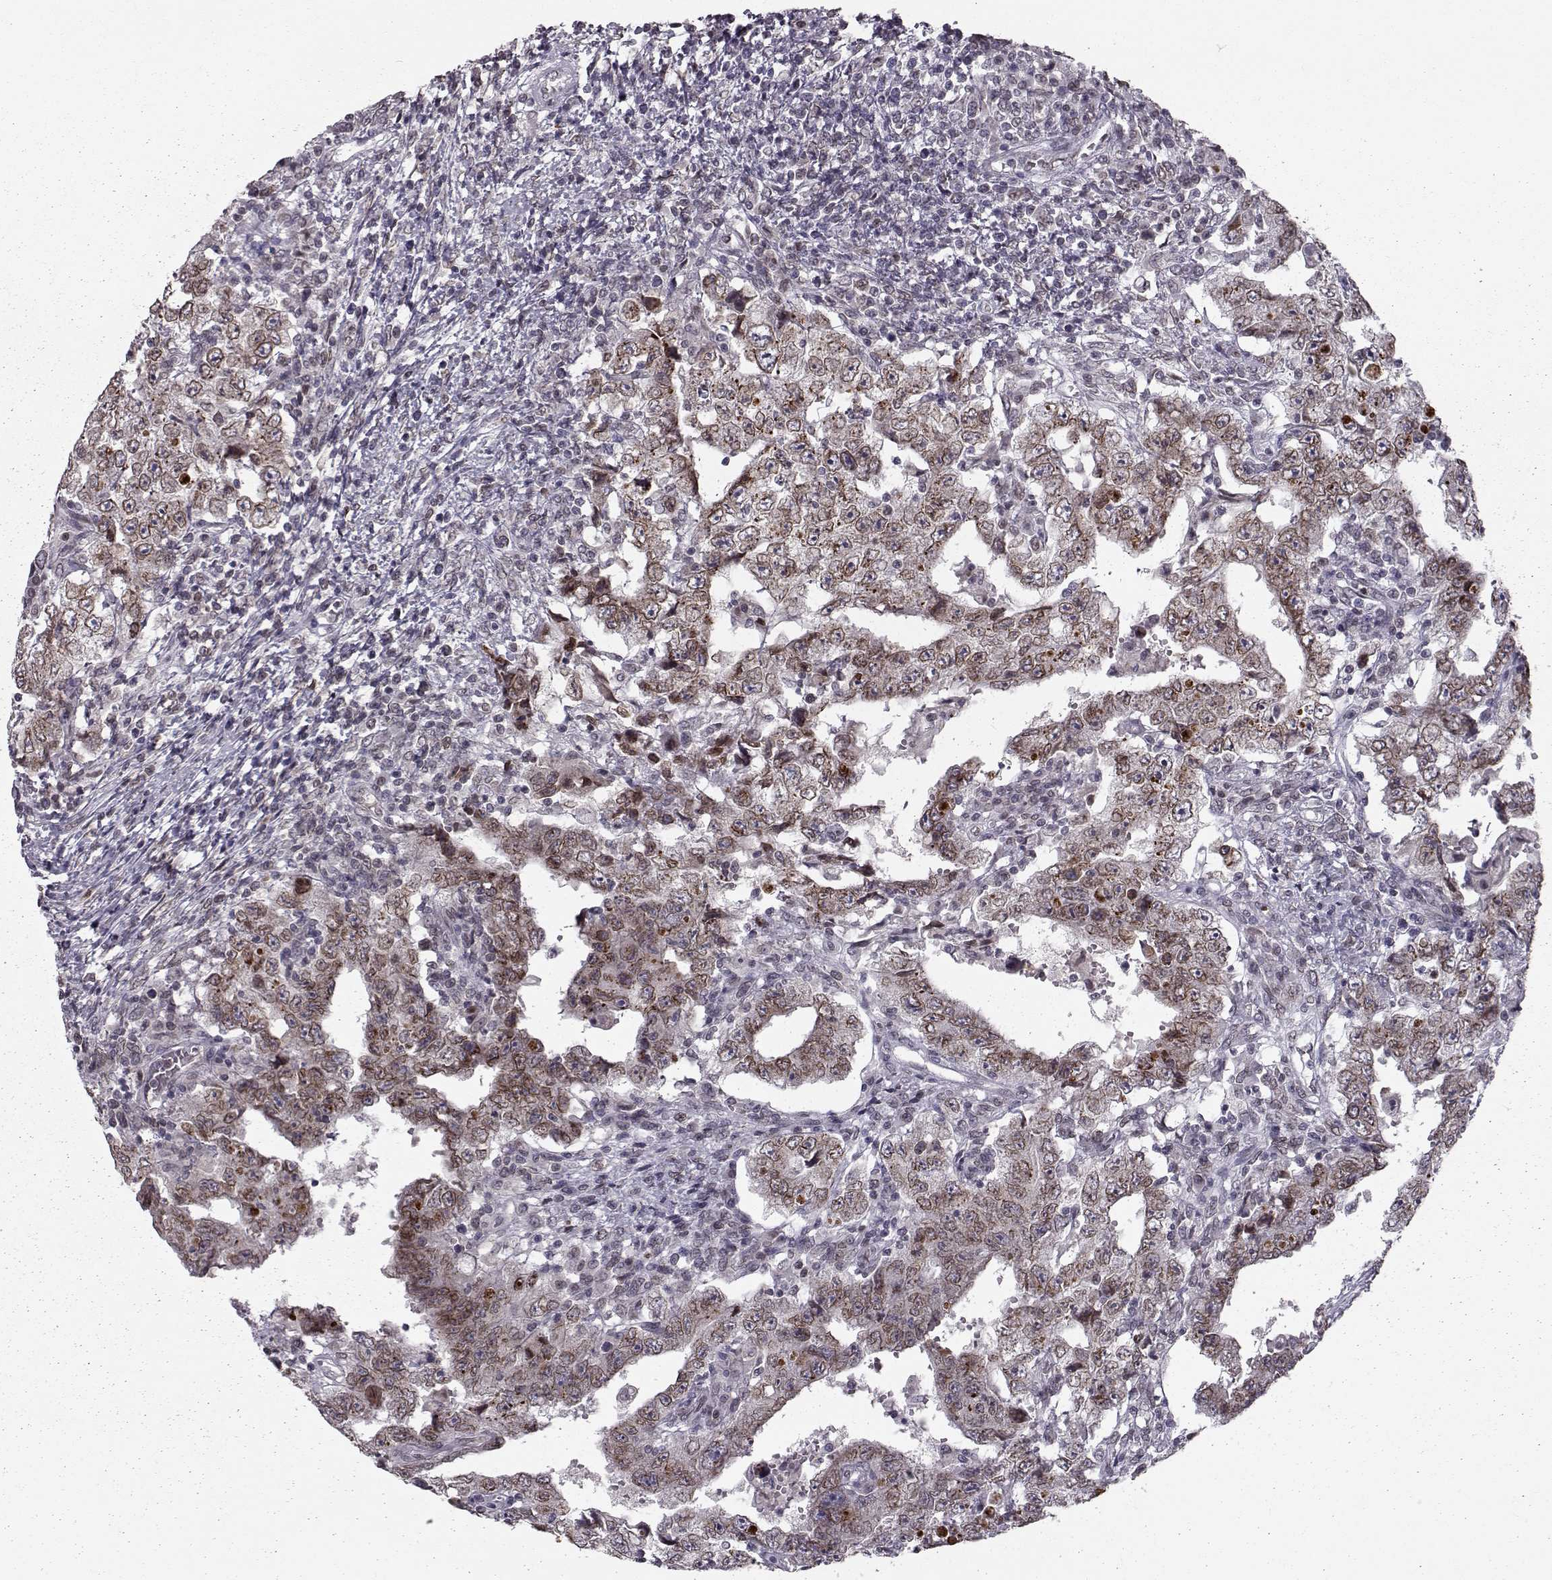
{"staining": {"intensity": "weak", "quantity": ">75%", "location": "cytoplasmic/membranous,nuclear"}, "tissue": "testis cancer", "cell_type": "Tumor cells", "image_type": "cancer", "snomed": [{"axis": "morphology", "description": "Carcinoma, Embryonal, NOS"}, {"axis": "topography", "description": "Testis"}], "caption": "A high-resolution histopathology image shows immunohistochemistry staining of embryonal carcinoma (testis), which displays weak cytoplasmic/membranous and nuclear positivity in about >75% of tumor cells.", "gene": "NUP37", "patient": {"sex": "male", "age": 26}}